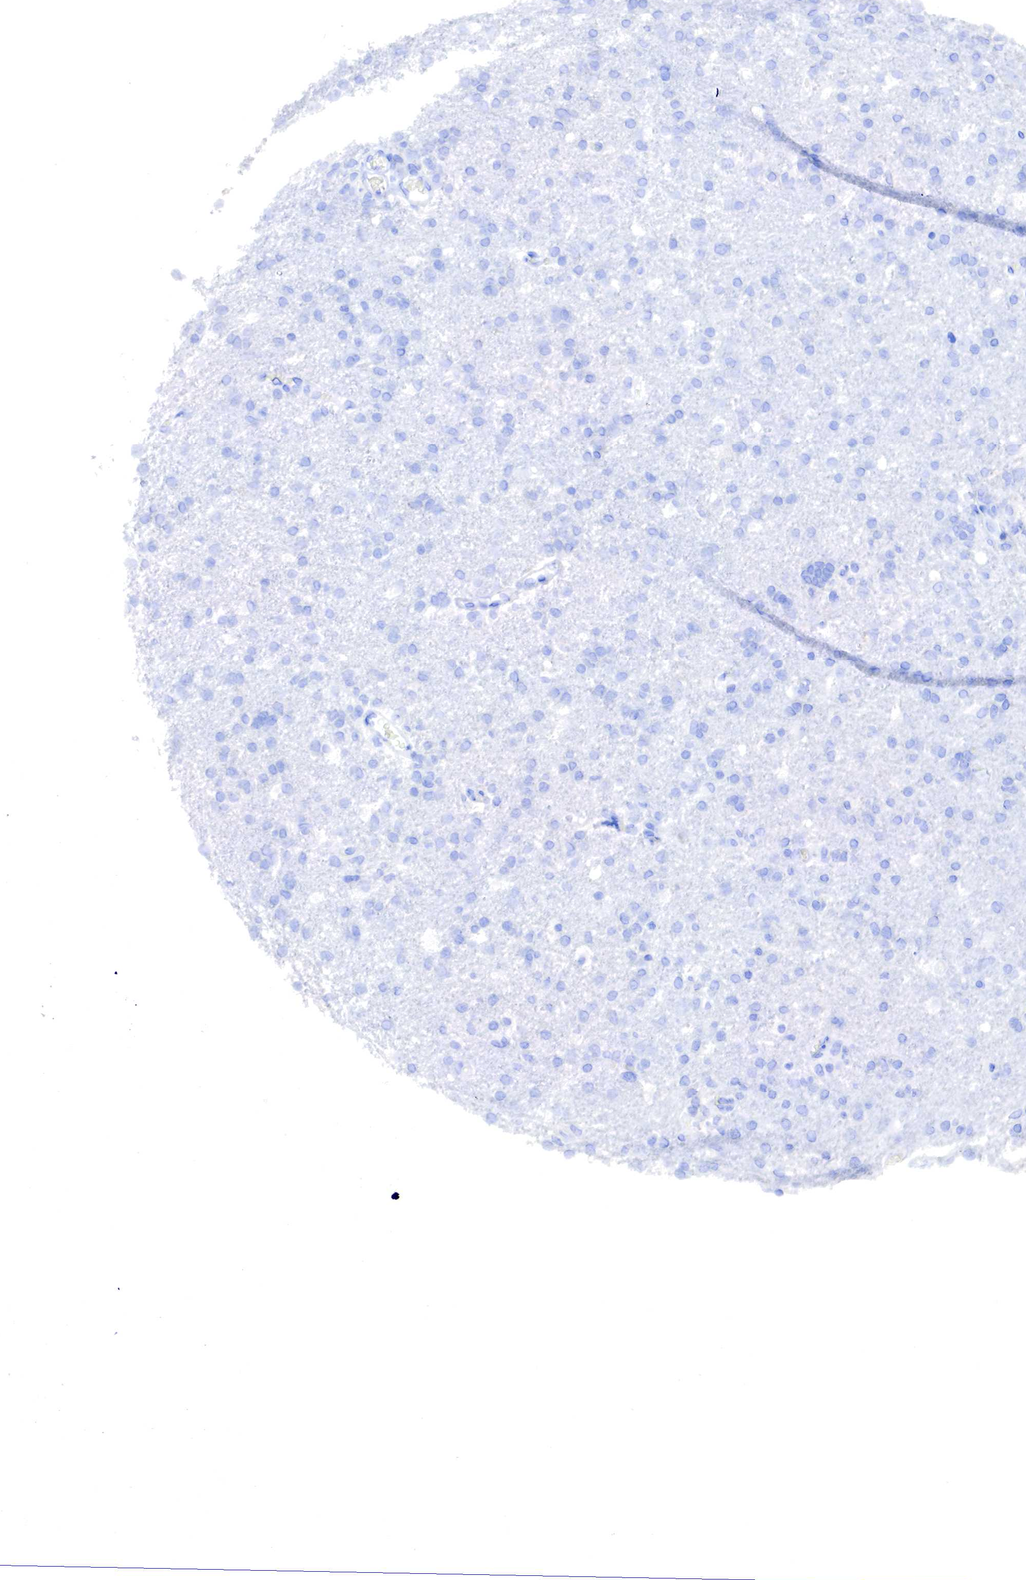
{"staining": {"intensity": "negative", "quantity": "none", "location": "none"}, "tissue": "glioma", "cell_type": "Tumor cells", "image_type": "cancer", "snomed": [{"axis": "morphology", "description": "Glioma, malignant, High grade"}, {"axis": "topography", "description": "Brain"}], "caption": "Tumor cells show no significant expression in glioma. (DAB IHC visualized using brightfield microscopy, high magnification).", "gene": "RDX", "patient": {"sex": "male", "age": 68}}